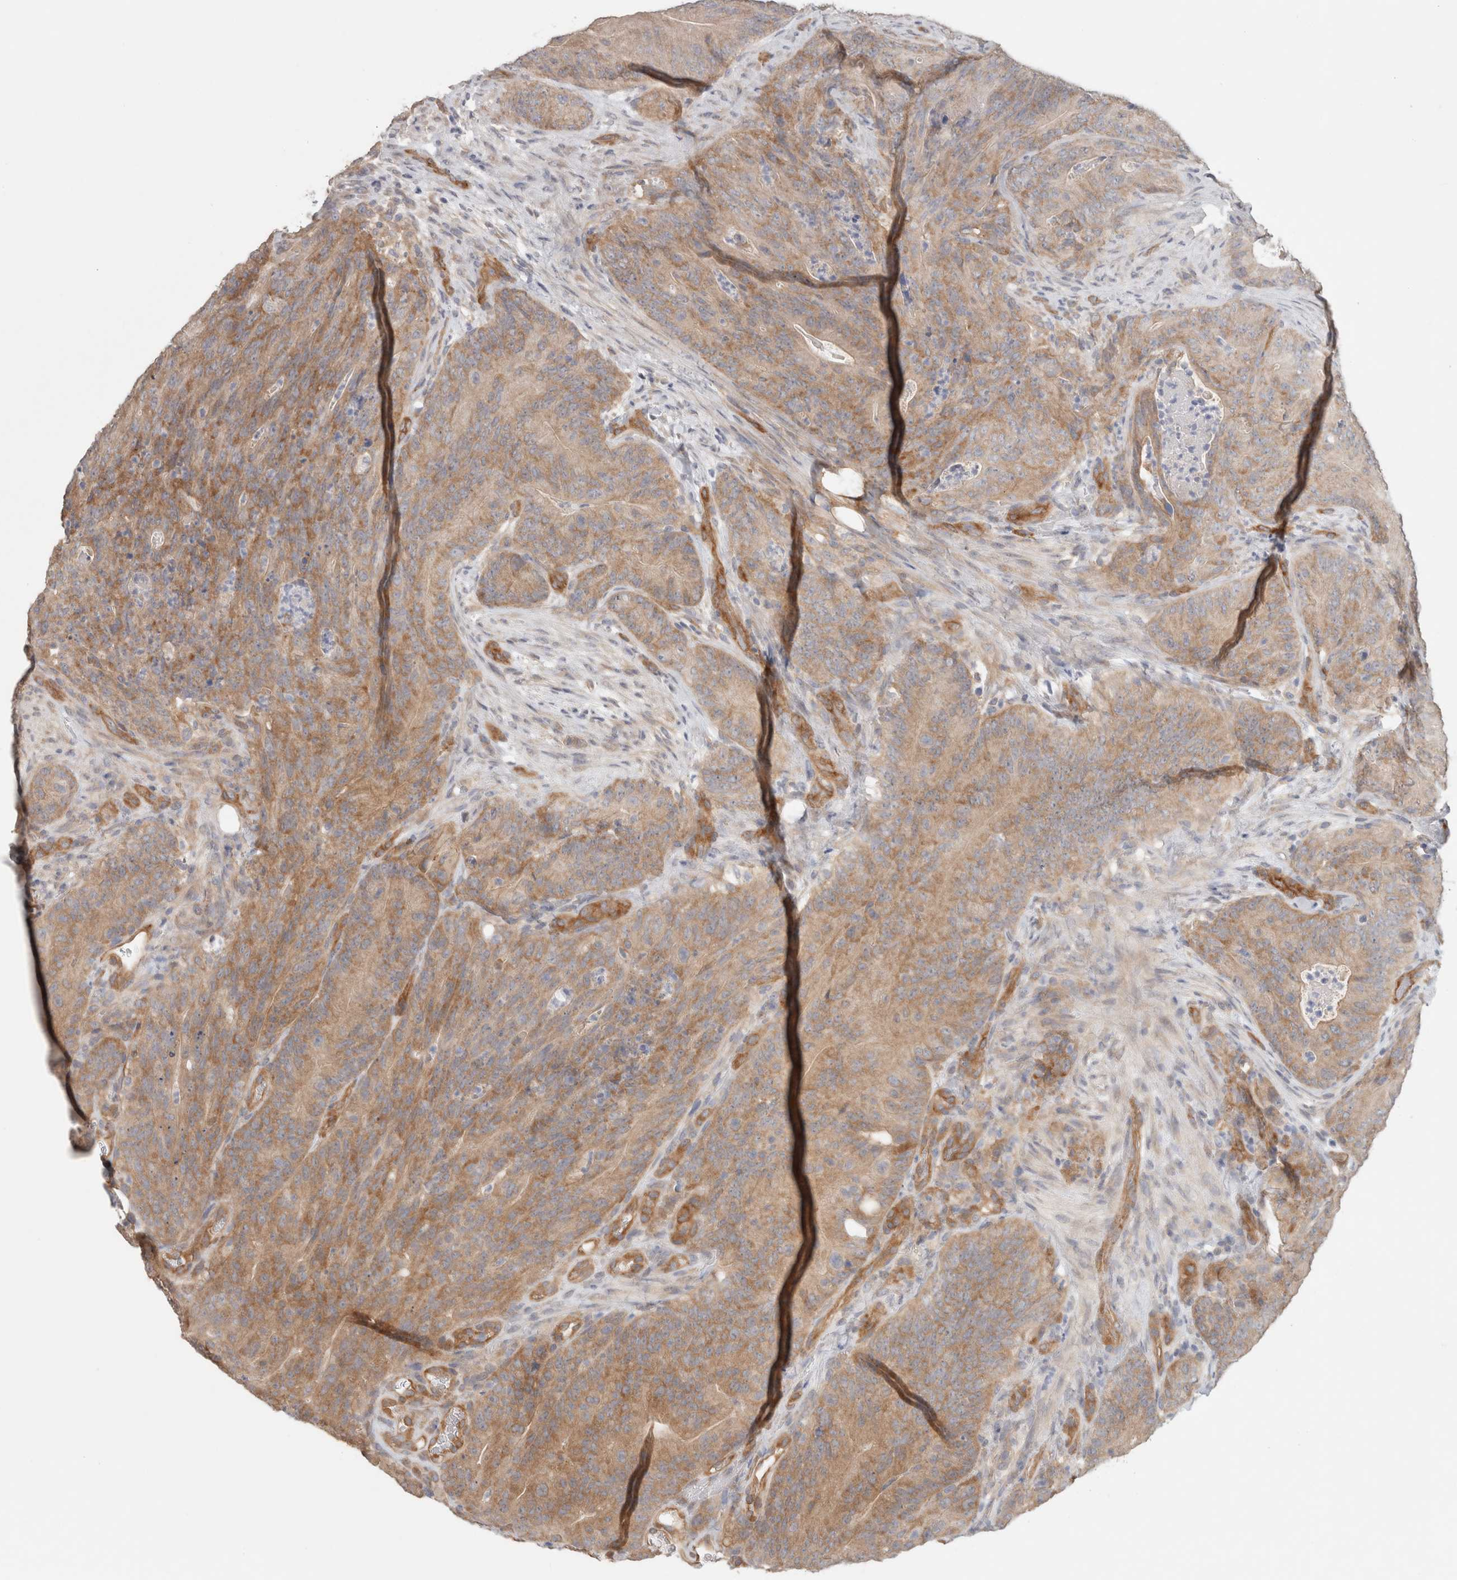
{"staining": {"intensity": "moderate", "quantity": ">75%", "location": "cytoplasmic/membranous"}, "tissue": "colorectal cancer", "cell_type": "Tumor cells", "image_type": "cancer", "snomed": [{"axis": "morphology", "description": "Normal tissue, NOS"}, {"axis": "topography", "description": "Colon"}], "caption": "A micrograph of colorectal cancer stained for a protein shows moderate cytoplasmic/membranous brown staining in tumor cells. Nuclei are stained in blue.", "gene": "RASAL2", "patient": {"sex": "female", "age": 82}}